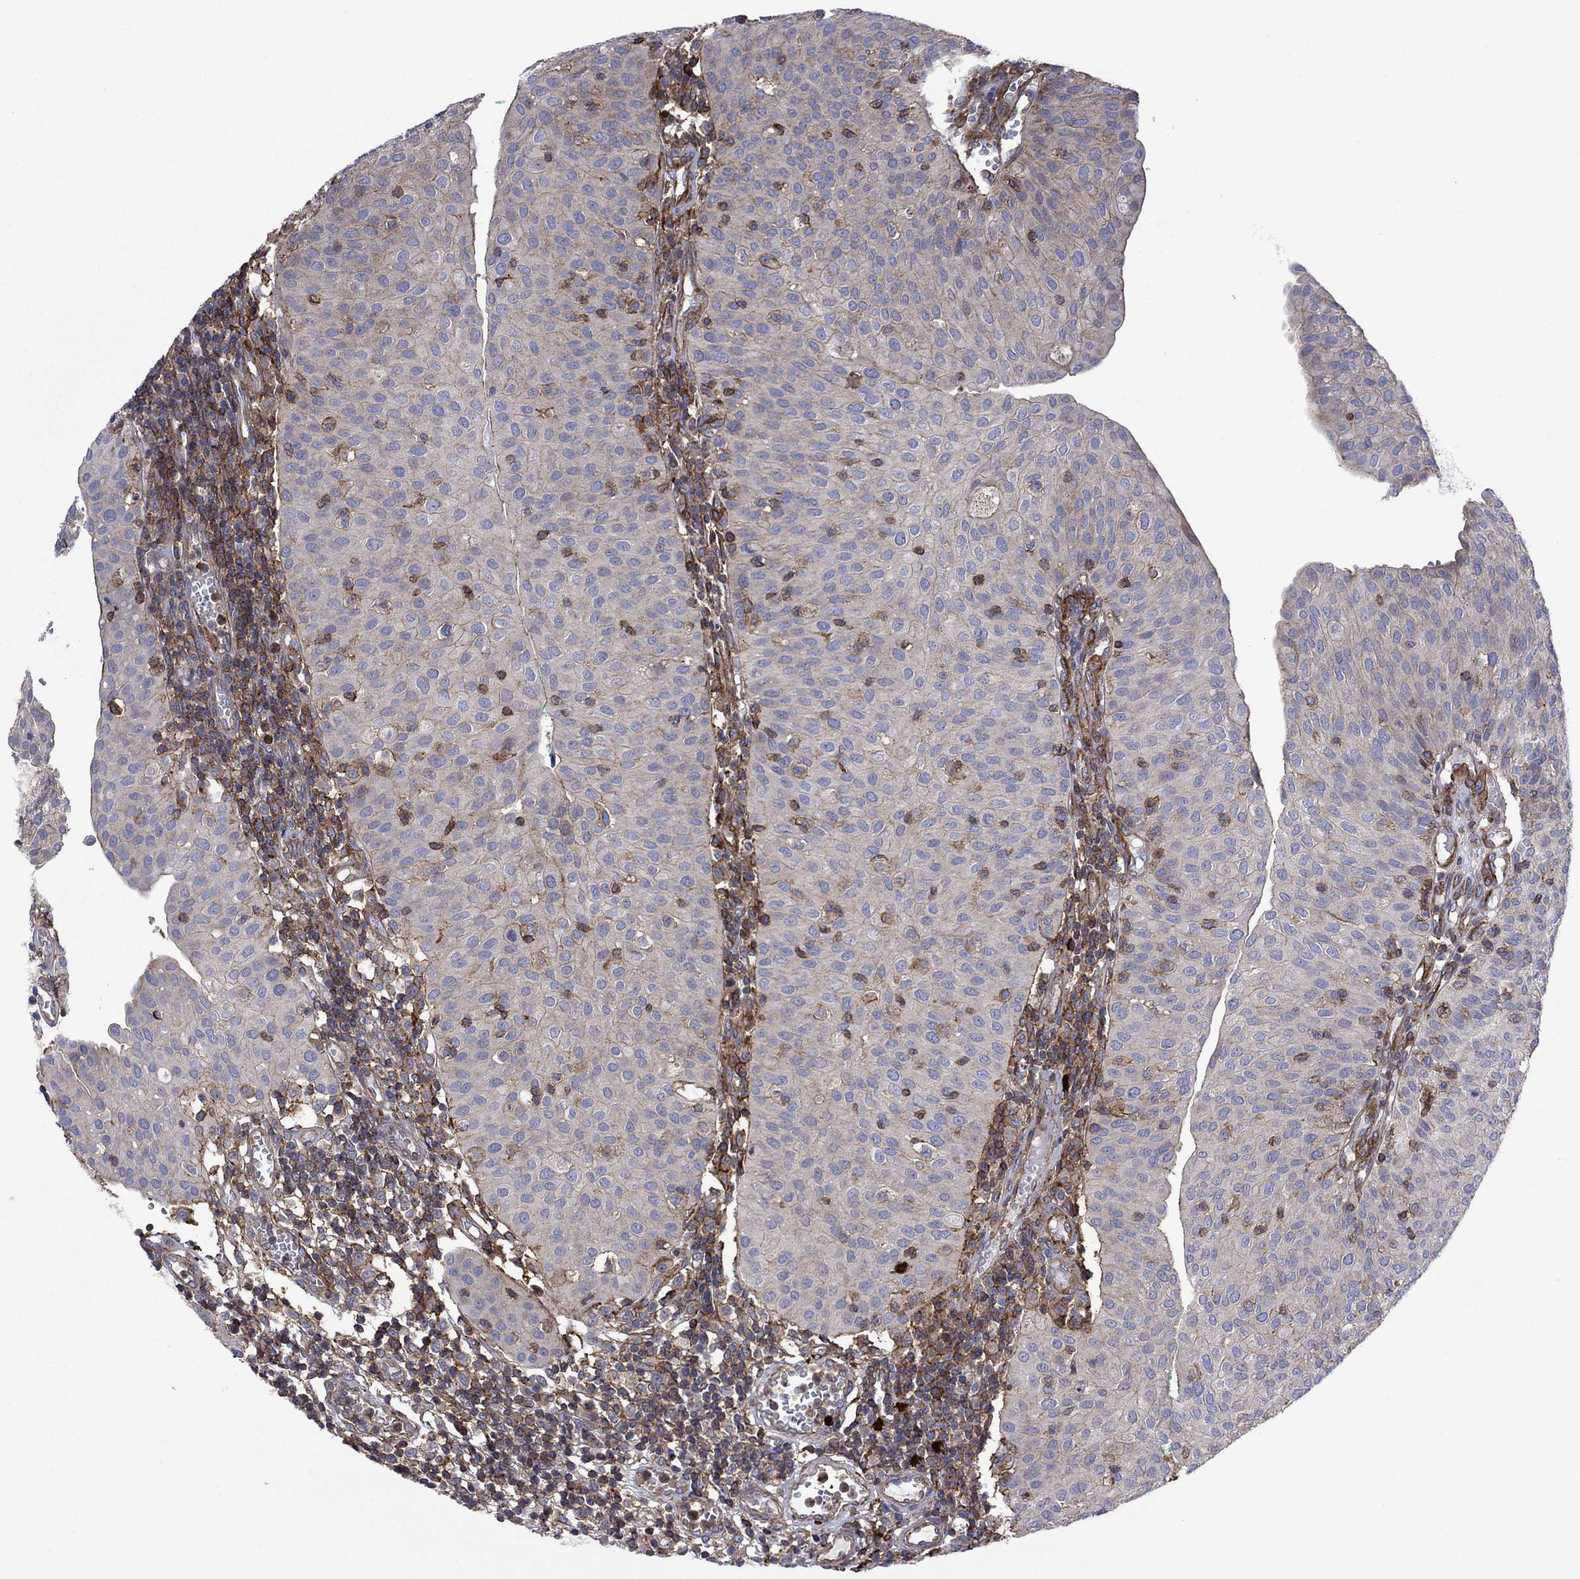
{"staining": {"intensity": "moderate", "quantity": "<25%", "location": "cytoplasmic/membranous"}, "tissue": "urothelial cancer", "cell_type": "Tumor cells", "image_type": "cancer", "snomed": [{"axis": "morphology", "description": "Urothelial carcinoma, Low grade"}, {"axis": "topography", "description": "Urinary bladder"}], "caption": "Immunohistochemistry of low-grade urothelial carcinoma exhibits low levels of moderate cytoplasmic/membranous positivity in approximately <25% of tumor cells.", "gene": "PAG1", "patient": {"sex": "male", "age": 54}}